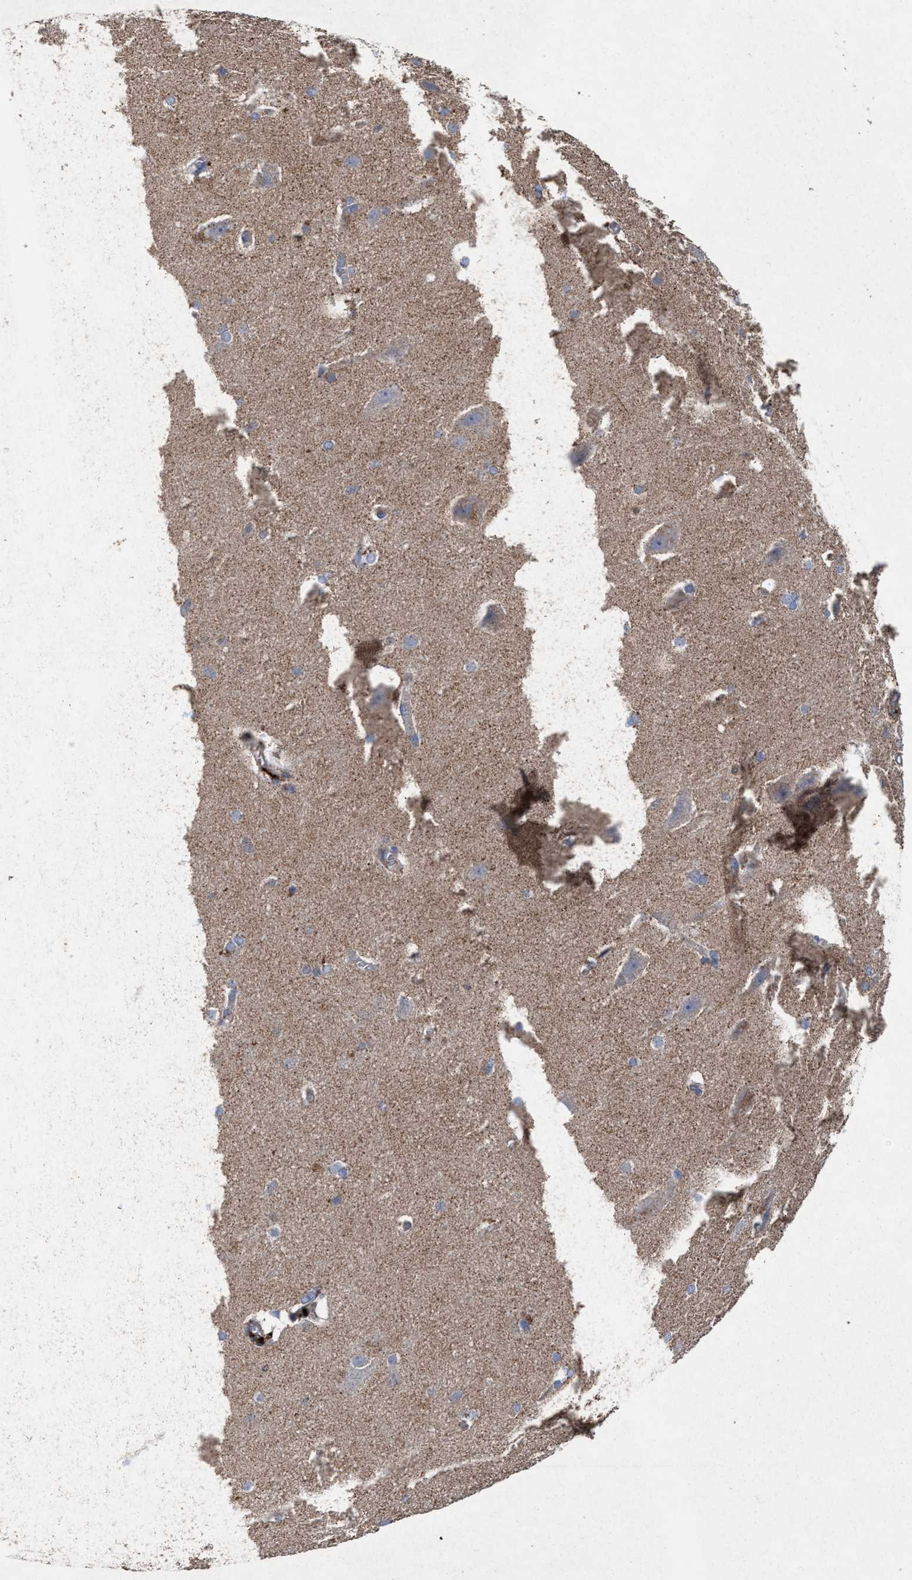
{"staining": {"intensity": "weak", "quantity": "25%-75%", "location": "cytoplasmic/membranous"}, "tissue": "cerebral cortex", "cell_type": "Endothelial cells", "image_type": "normal", "snomed": [{"axis": "morphology", "description": "Normal tissue, NOS"}, {"axis": "topography", "description": "Cerebral cortex"}, {"axis": "topography", "description": "Hippocampus"}], "caption": "Protein staining of benign cerebral cortex shows weak cytoplasmic/membranous staining in about 25%-75% of endothelial cells.", "gene": "BCL2L12", "patient": {"sex": "female", "age": 19}}